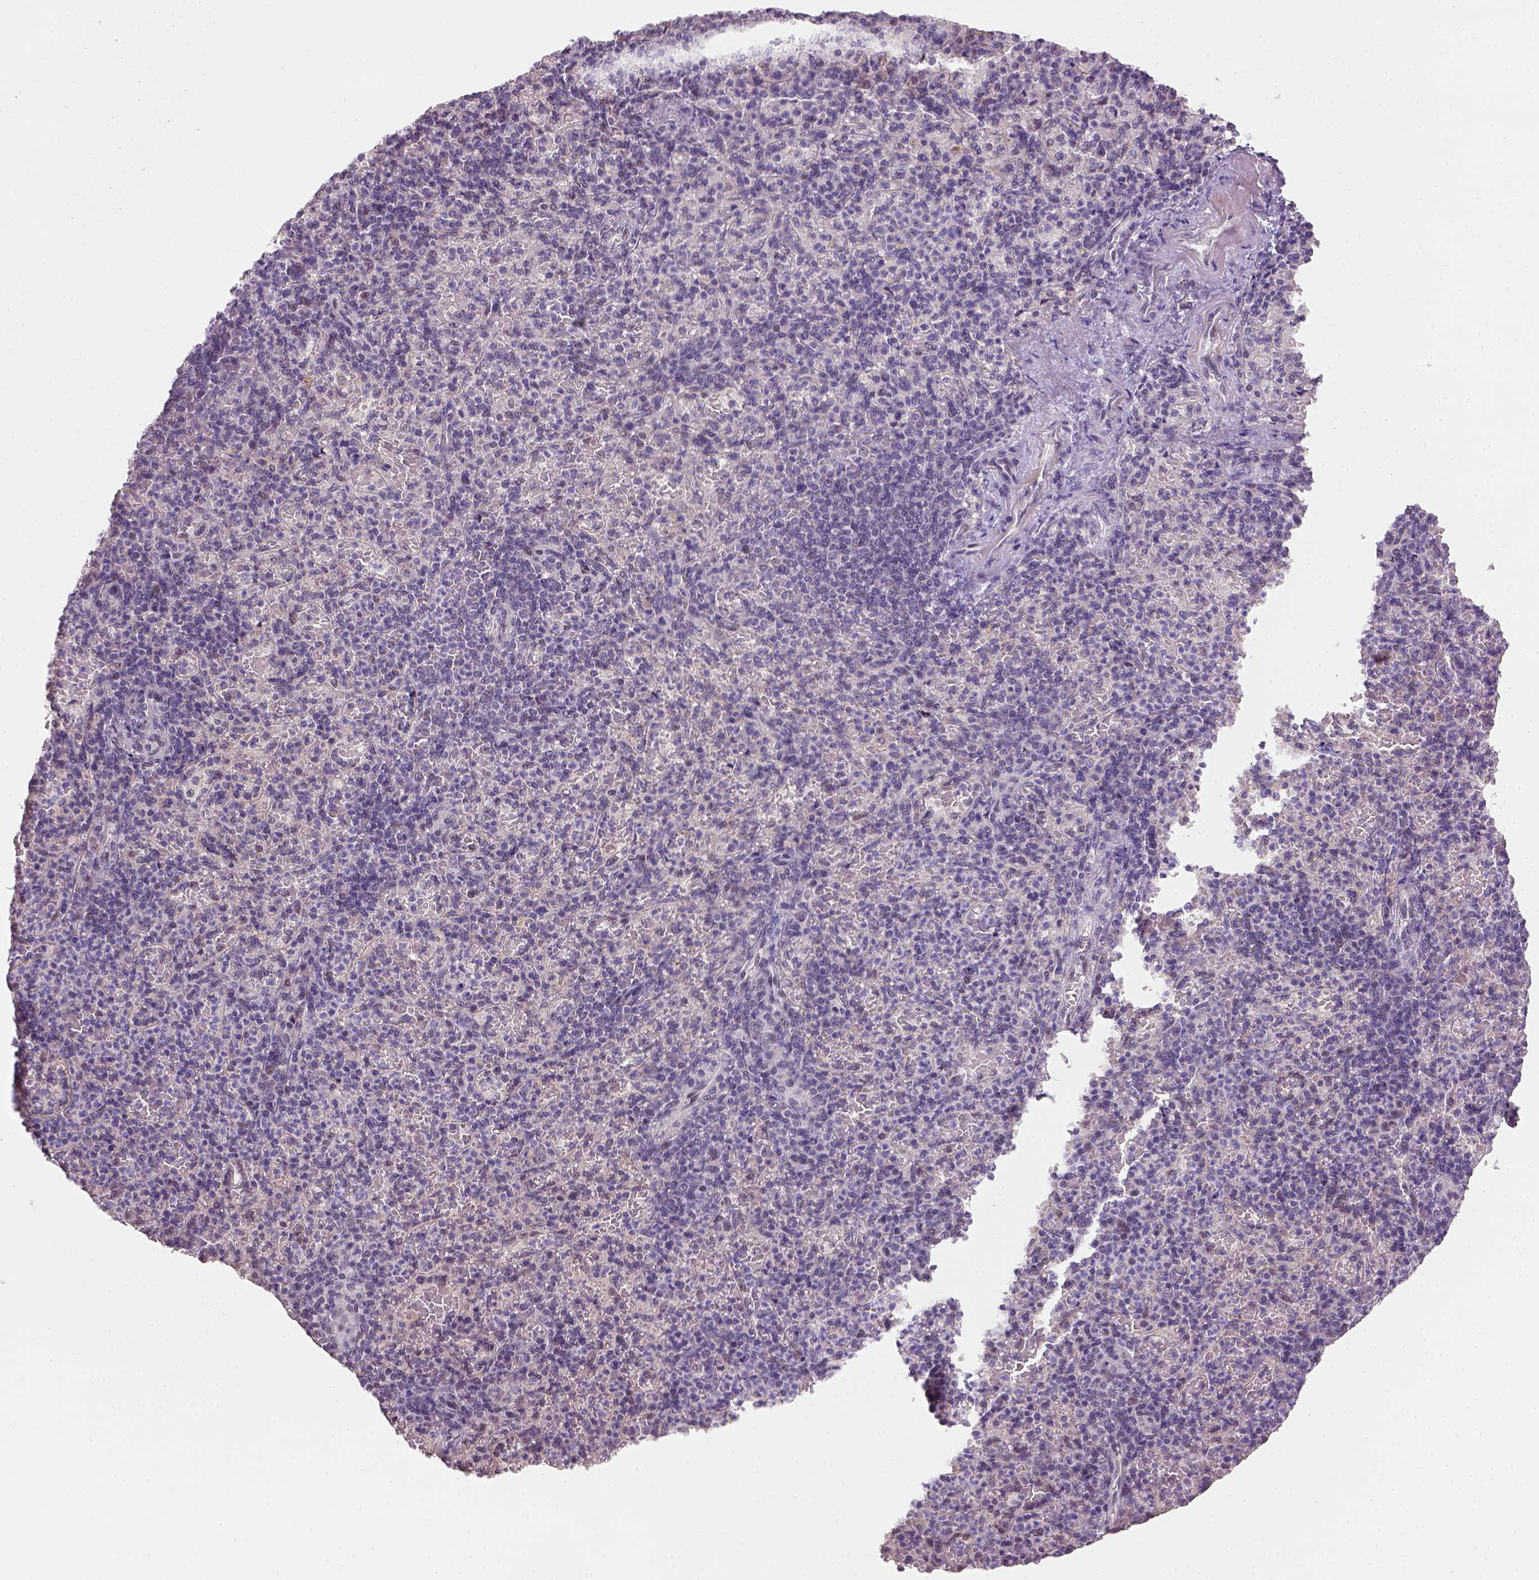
{"staining": {"intensity": "negative", "quantity": "none", "location": "none"}, "tissue": "spleen", "cell_type": "Cells in red pulp", "image_type": "normal", "snomed": [{"axis": "morphology", "description": "Normal tissue, NOS"}, {"axis": "topography", "description": "Spleen"}], "caption": "Cells in red pulp show no significant expression in normal spleen. (DAB immunohistochemistry visualized using brightfield microscopy, high magnification).", "gene": "DDX50", "patient": {"sex": "female", "age": 74}}